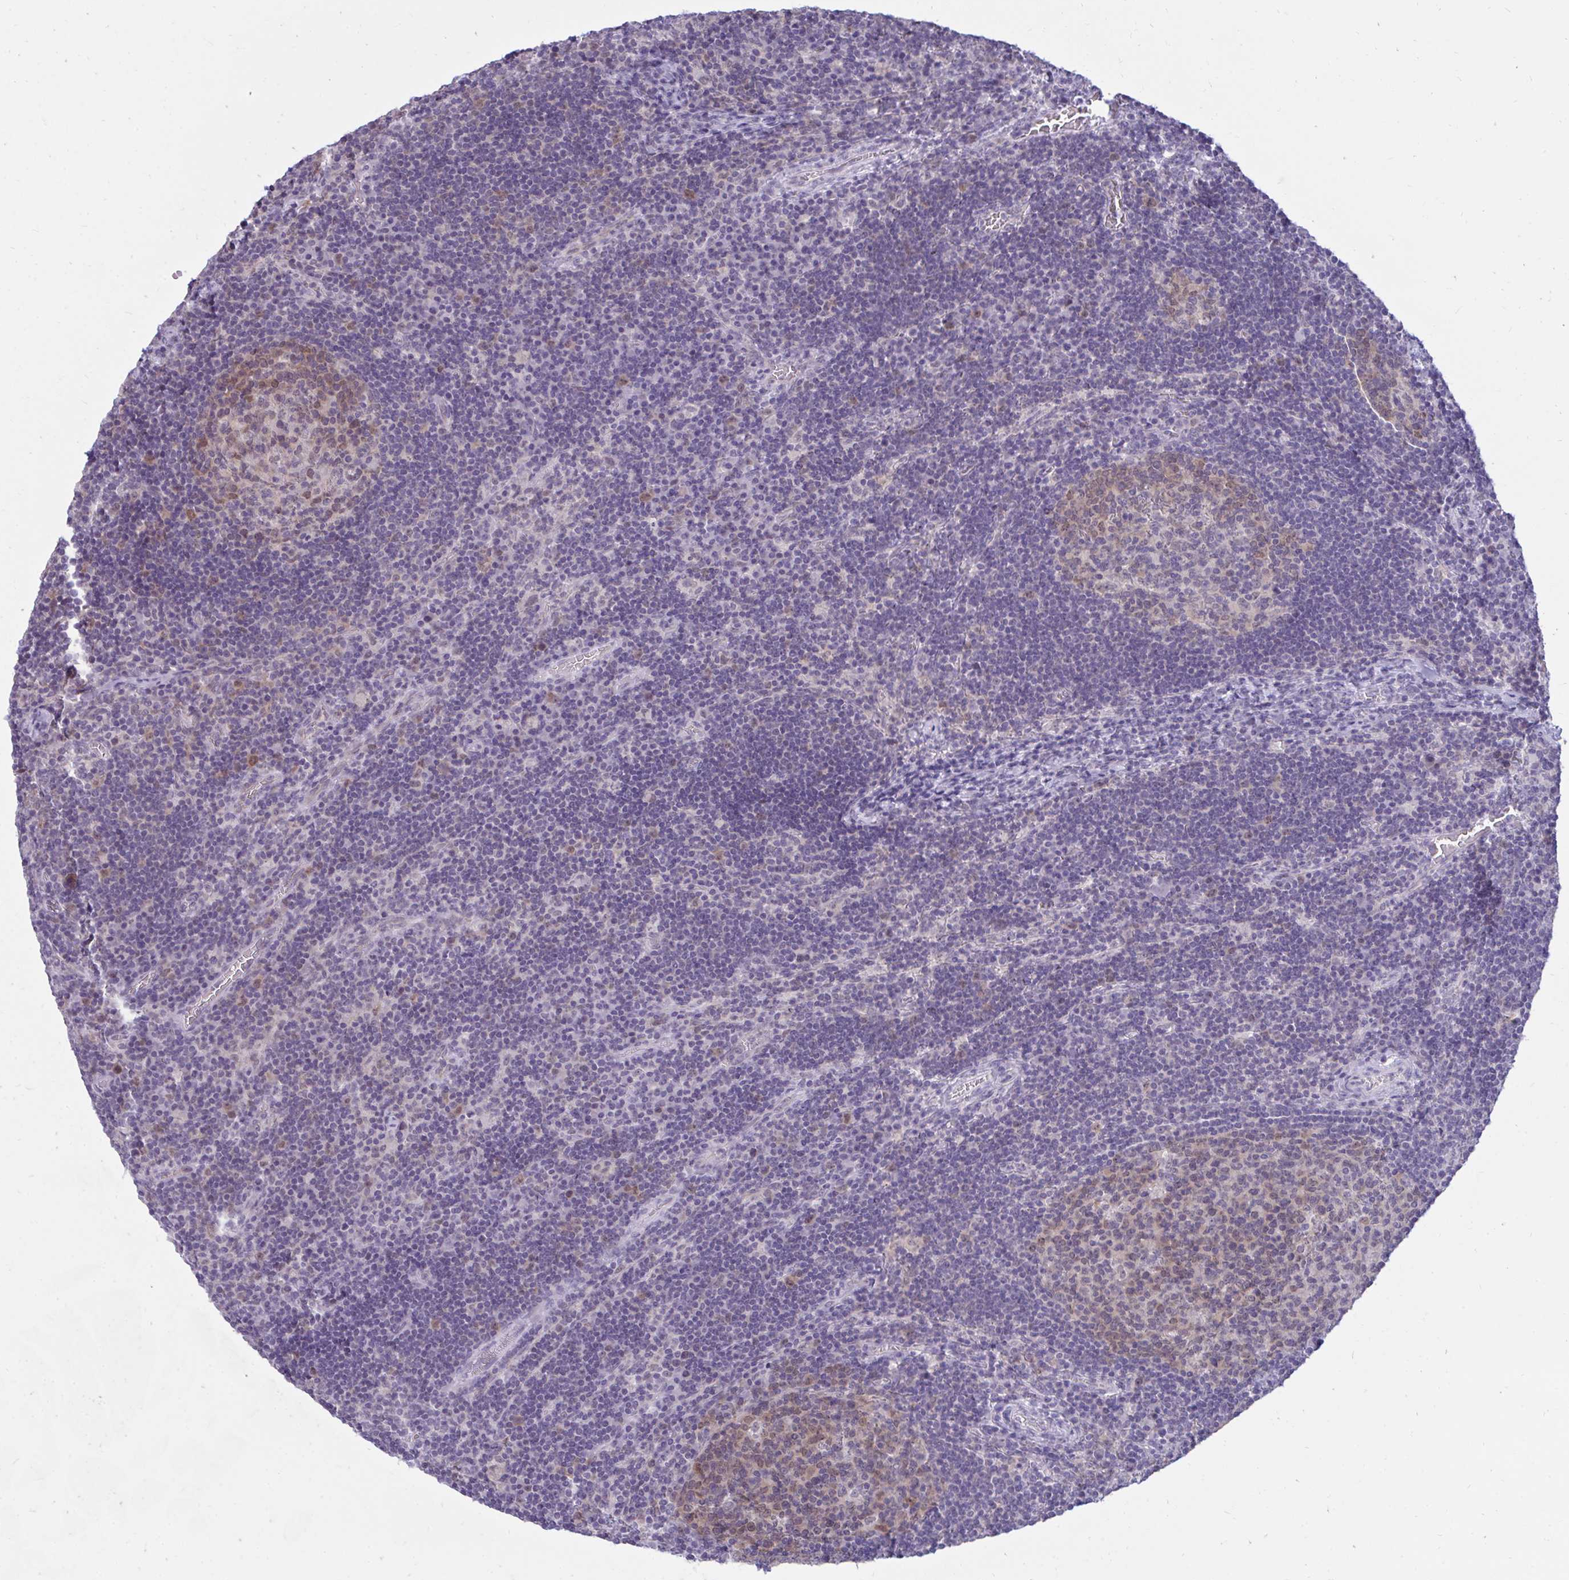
{"staining": {"intensity": "moderate", "quantity": "<25%", "location": "cytoplasmic/membranous,nuclear"}, "tissue": "lymph node", "cell_type": "Germinal center cells", "image_type": "normal", "snomed": [{"axis": "morphology", "description": "Normal tissue, NOS"}, {"axis": "topography", "description": "Lymph node"}], "caption": "High-magnification brightfield microscopy of unremarkable lymph node stained with DAB (brown) and counterstained with hematoxylin (blue). germinal center cells exhibit moderate cytoplasmic/membranous,nuclear expression is seen in approximately<25% of cells. (Brightfield microscopy of DAB IHC at high magnification).", "gene": "CSE1L", "patient": {"sex": "male", "age": 67}}